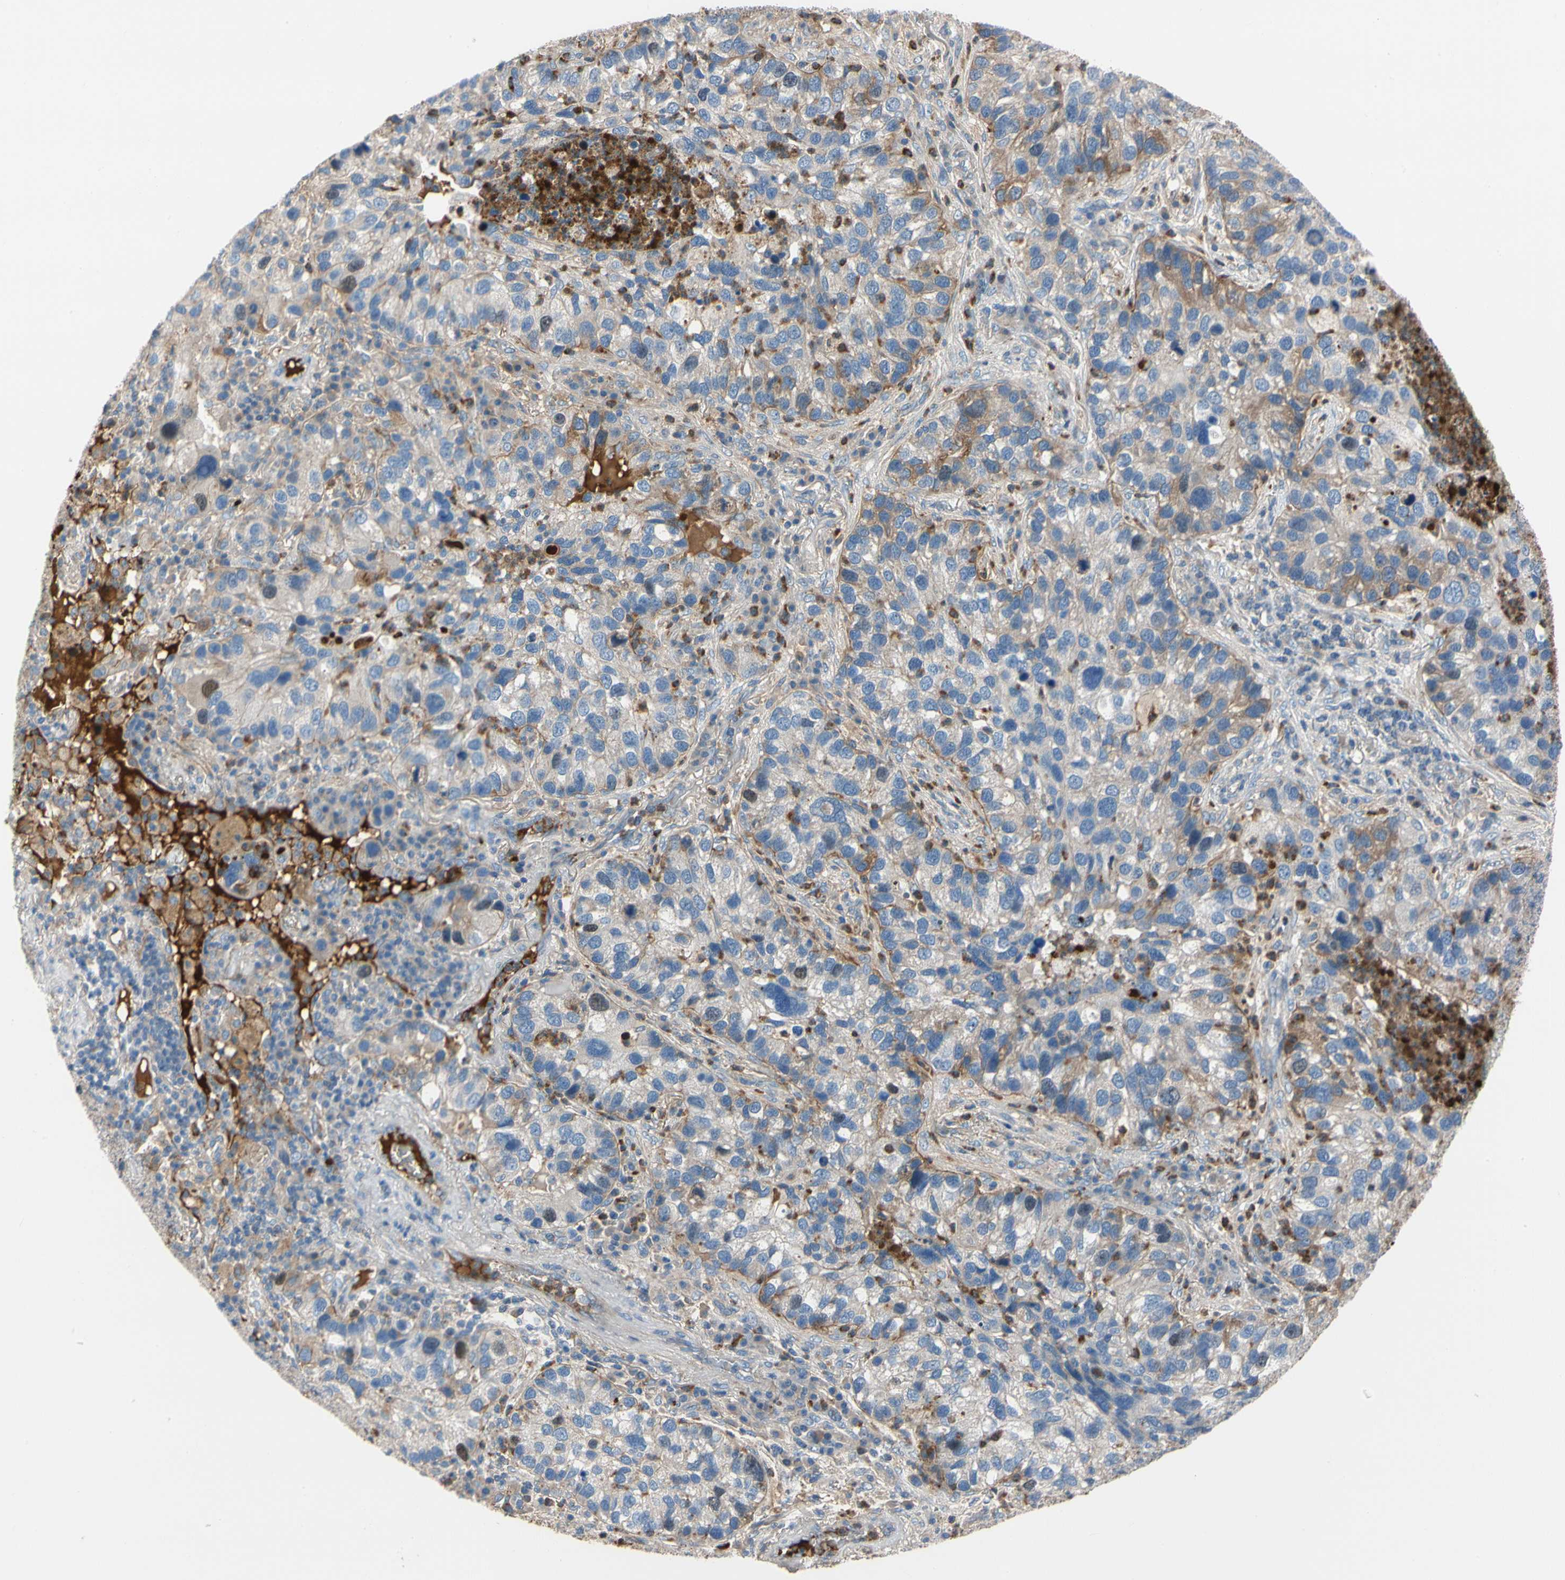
{"staining": {"intensity": "moderate", "quantity": "<25%", "location": "cytoplasmic/membranous"}, "tissue": "lung cancer", "cell_type": "Tumor cells", "image_type": "cancer", "snomed": [{"axis": "morphology", "description": "Normal tissue, NOS"}, {"axis": "morphology", "description": "Adenocarcinoma, NOS"}, {"axis": "topography", "description": "Bronchus"}, {"axis": "topography", "description": "Lung"}], "caption": "Lung cancer stained with DAB (3,3'-diaminobenzidine) immunohistochemistry (IHC) exhibits low levels of moderate cytoplasmic/membranous expression in approximately <25% of tumor cells.", "gene": "HJURP", "patient": {"sex": "male", "age": 54}}